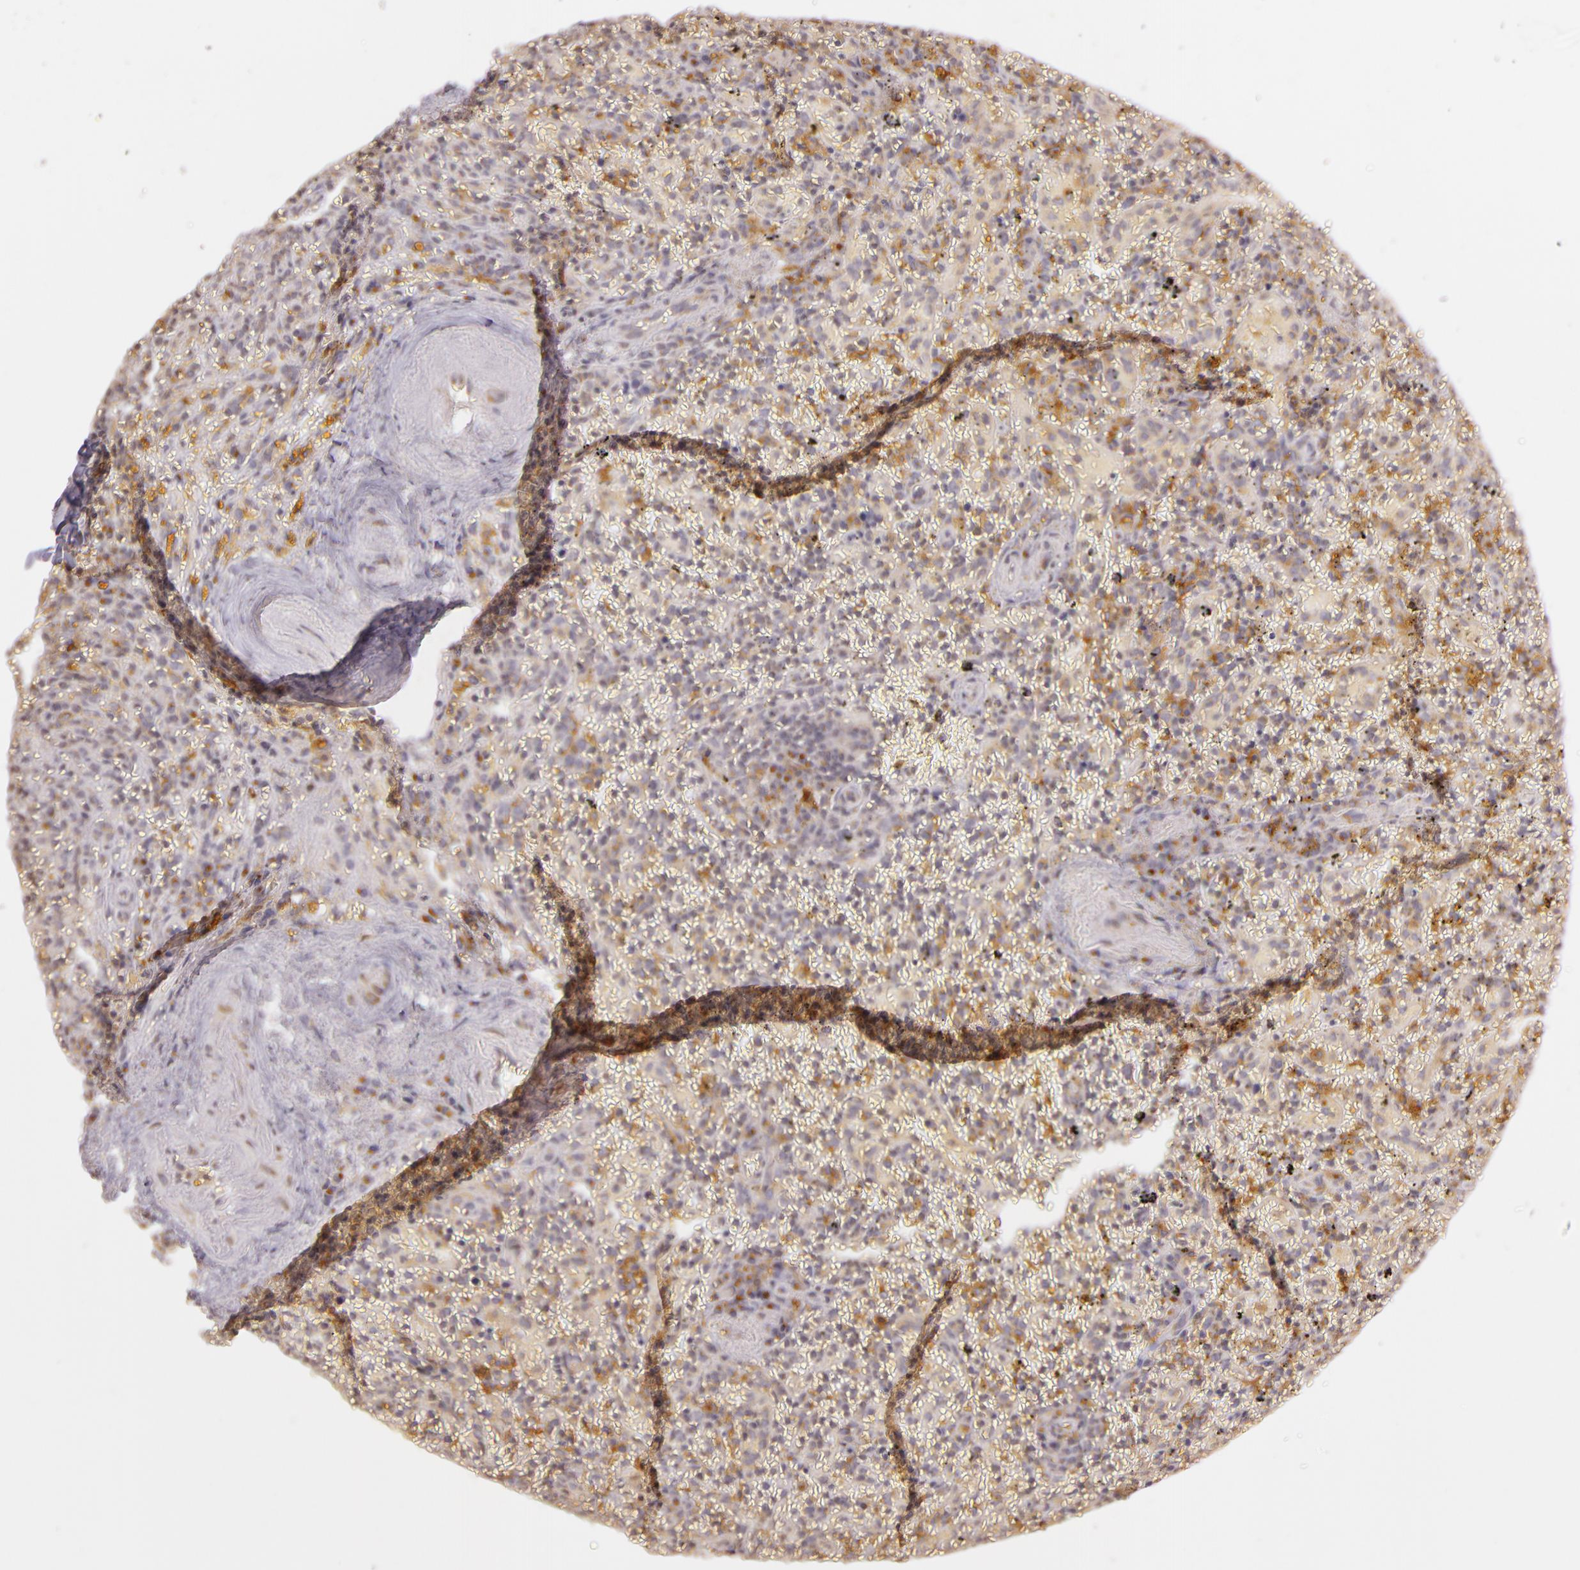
{"staining": {"intensity": "moderate", "quantity": "25%-75%", "location": "cytoplasmic/membranous"}, "tissue": "lymphoma", "cell_type": "Tumor cells", "image_type": "cancer", "snomed": [{"axis": "morphology", "description": "Malignant lymphoma, non-Hodgkin's type, High grade"}, {"axis": "topography", "description": "Spleen"}, {"axis": "topography", "description": "Lymph node"}], "caption": "A brown stain shows moderate cytoplasmic/membranous positivity of a protein in human high-grade malignant lymphoma, non-Hodgkin's type tumor cells.", "gene": "LGMN", "patient": {"sex": "female", "age": 70}}